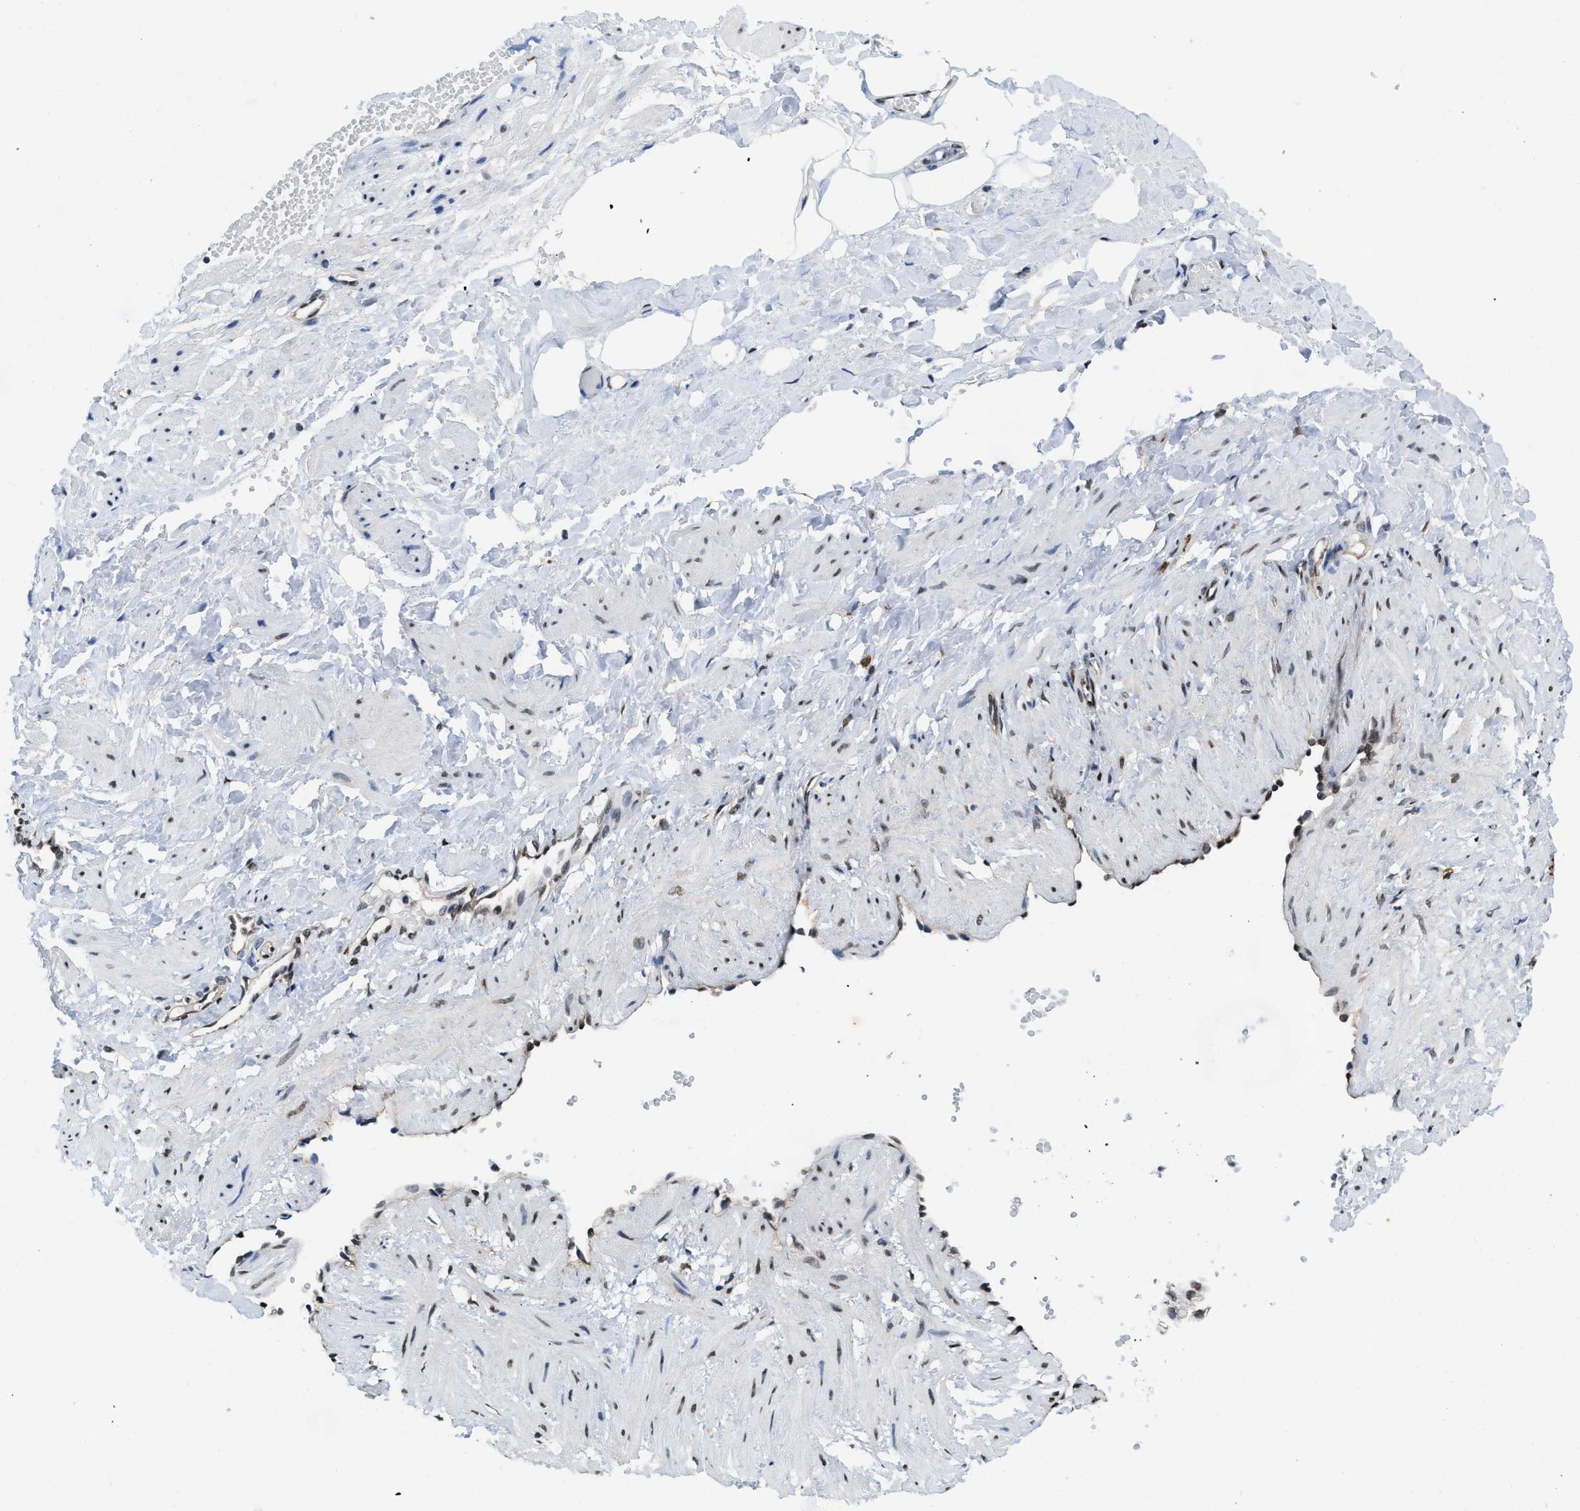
{"staining": {"intensity": "moderate", "quantity": "25%-75%", "location": "nuclear"}, "tissue": "adipose tissue", "cell_type": "Adipocytes", "image_type": "normal", "snomed": [{"axis": "morphology", "description": "Normal tissue, NOS"}, {"axis": "topography", "description": "Soft tissue"}, {"axis": "topography", "description": "Vascular tissue"}], "caption": "Moderate nuclear positivity for a protein is identified in approximately 25%-75% of adipocytes of unremarkable adipose tissue using immunohistochemistry (IHC).", "gene": "SAFB", "patient": {"sex": "female", "age": 35}}